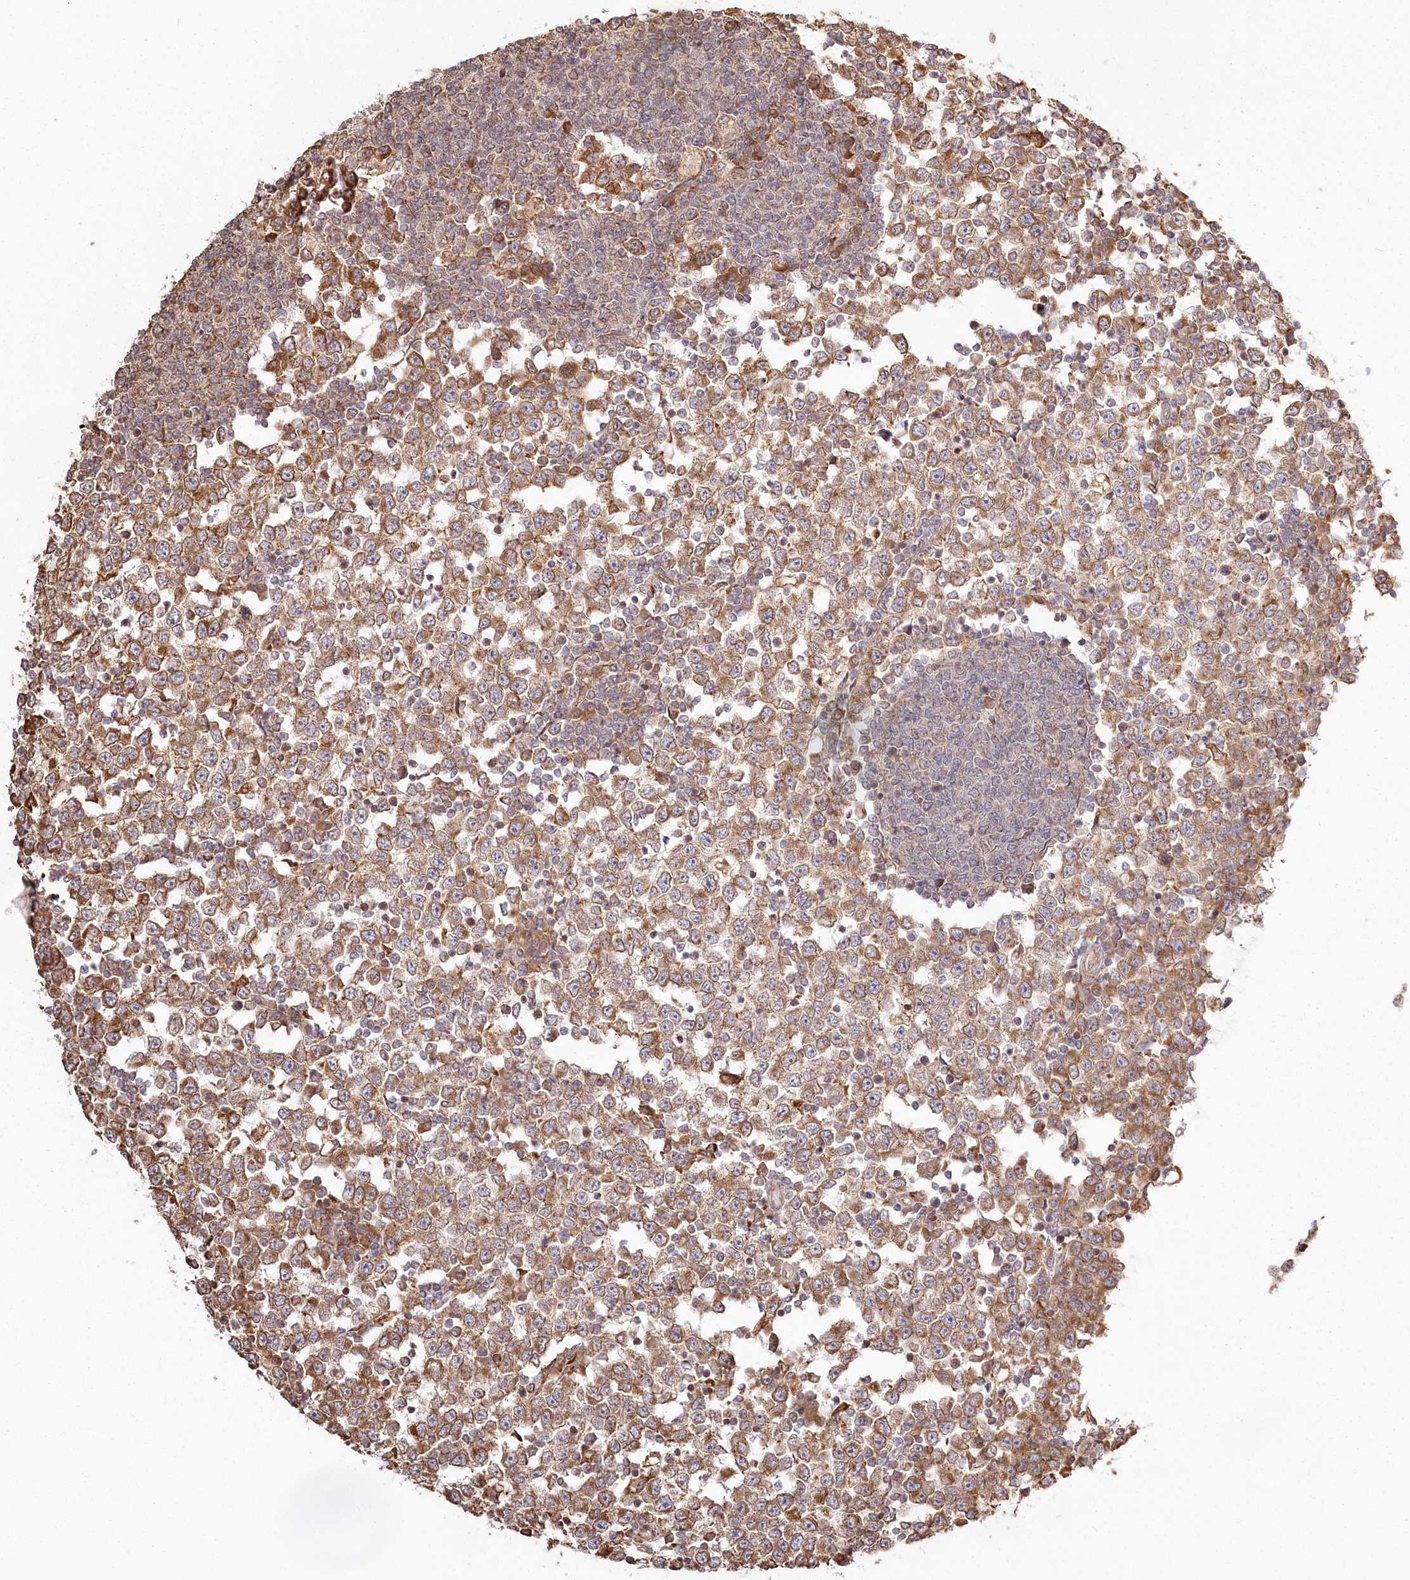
{"staining": {"intensity": "moderate", "quantity": ">75%", "location": "cytoplasmic/membranous"}, "tissue": "testis cancer", "cell_type": "Tumor cells", "image_type": "cancer", "snomed": [{"axis": "morphology", "description": "Seminoma, NOS"}, {"axis": "topography", "description": "Testis"}], "caption": "This image demonstrates IHC staining of human seminoma (testis), with medium moderate cytoplasmic/membranous staining in about >75% of tumor cells.", "gene": "FAM13A", "patient": {"sex": "male", "age": 65}}